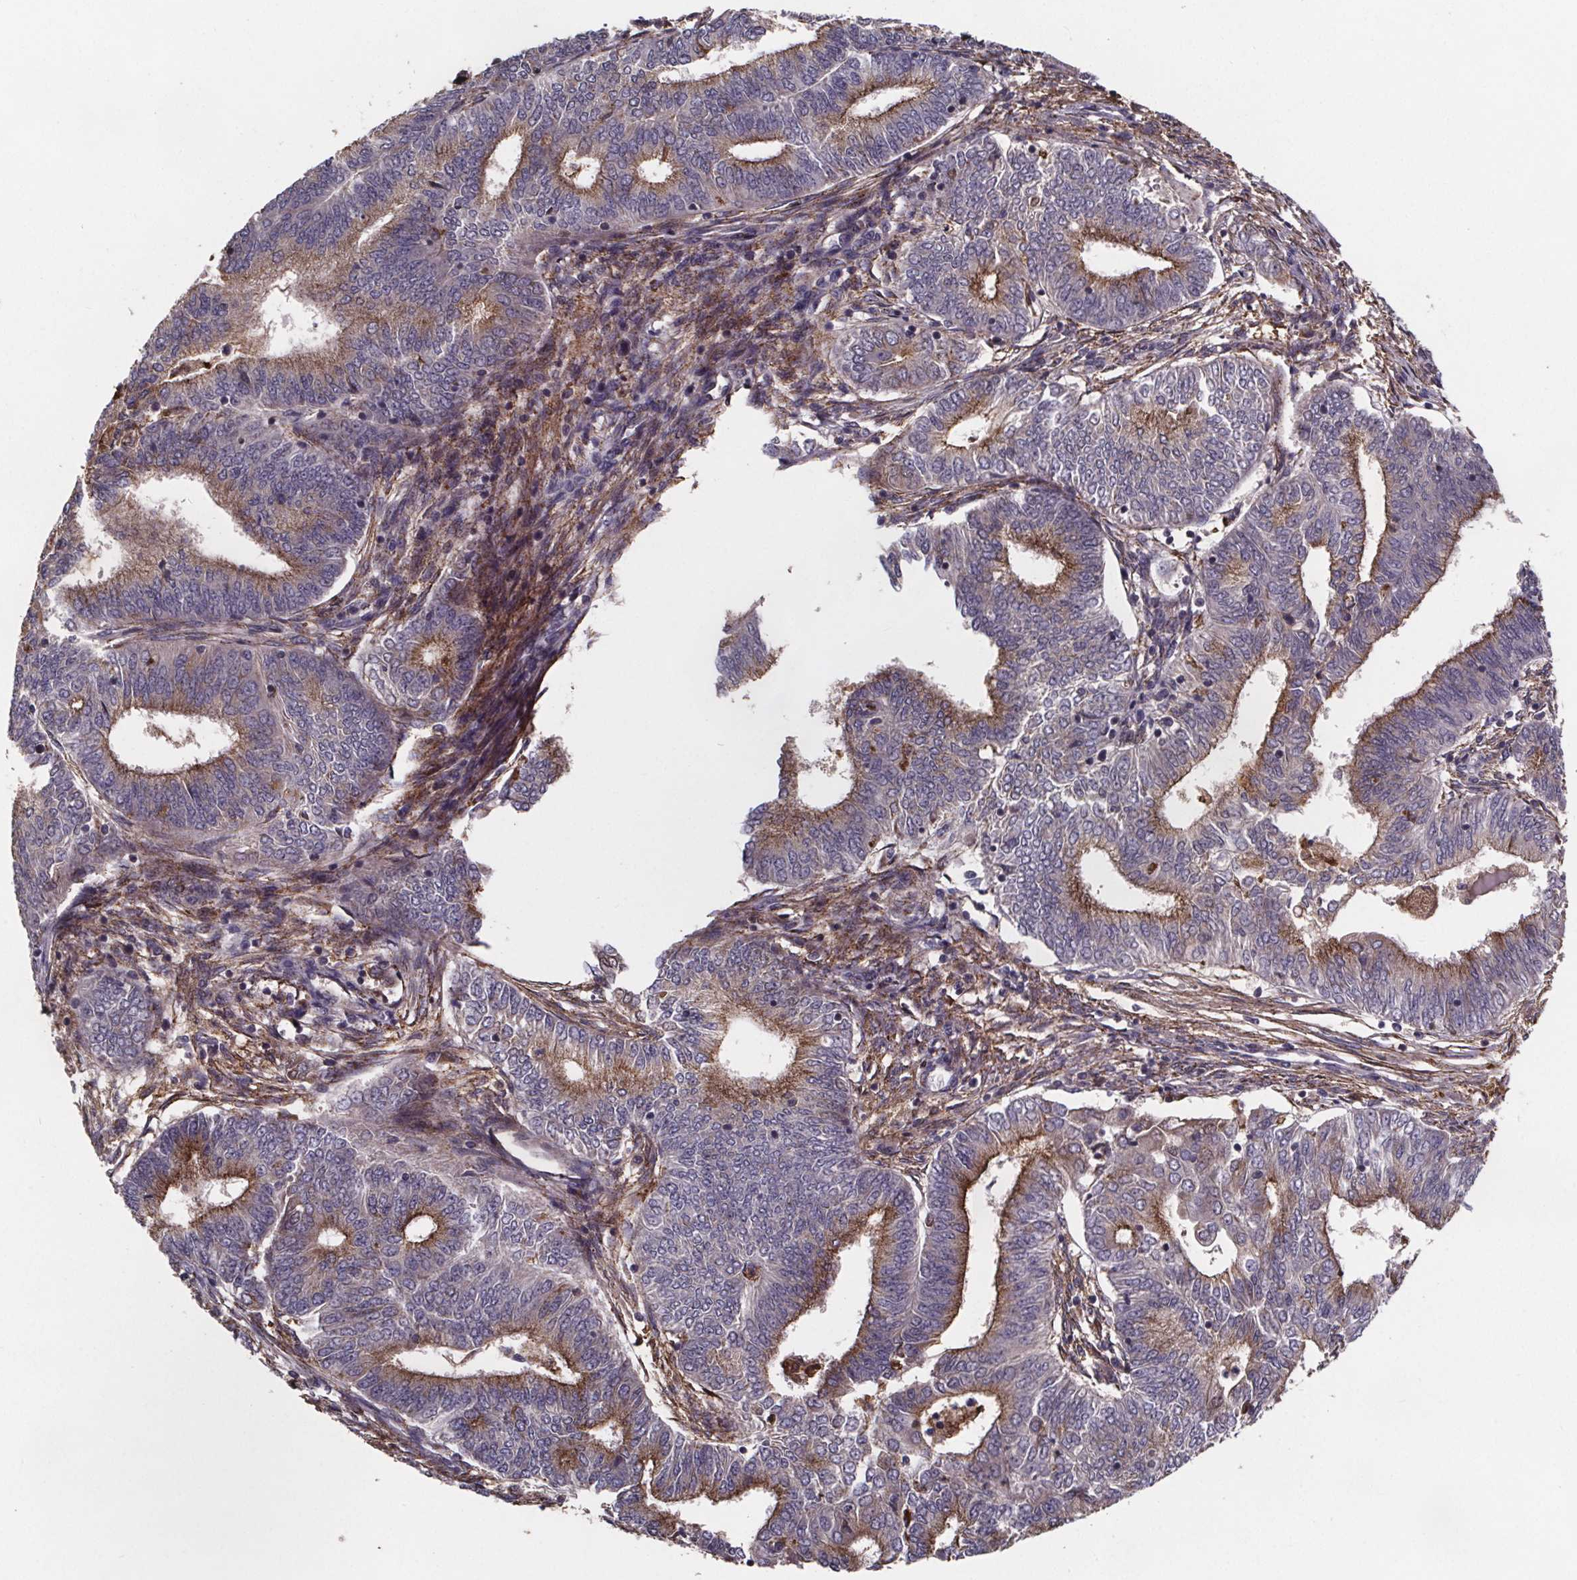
{"staining": {"intensity": "moderate", "quantity": "<25%", "location": "cytoplasmic/membranous"}, "tissue": "endometrial cancer", "cell_type": "Tumor cells", "image_type": "cancer", "snomed": [{"axis": "morphology", "description": "Adenocarcinoma, NOS"}, {"axis": "topography", "description": "Endometrium"}], "caption": "This micrograph shows IHC staining of human endometrial adenocarcinoma, with low moderate cytoplasmic/membranous expression in about <25% of tumor cells.", "gene": "FASTKD3", "patient": {"sex": "female", "age": 62}}